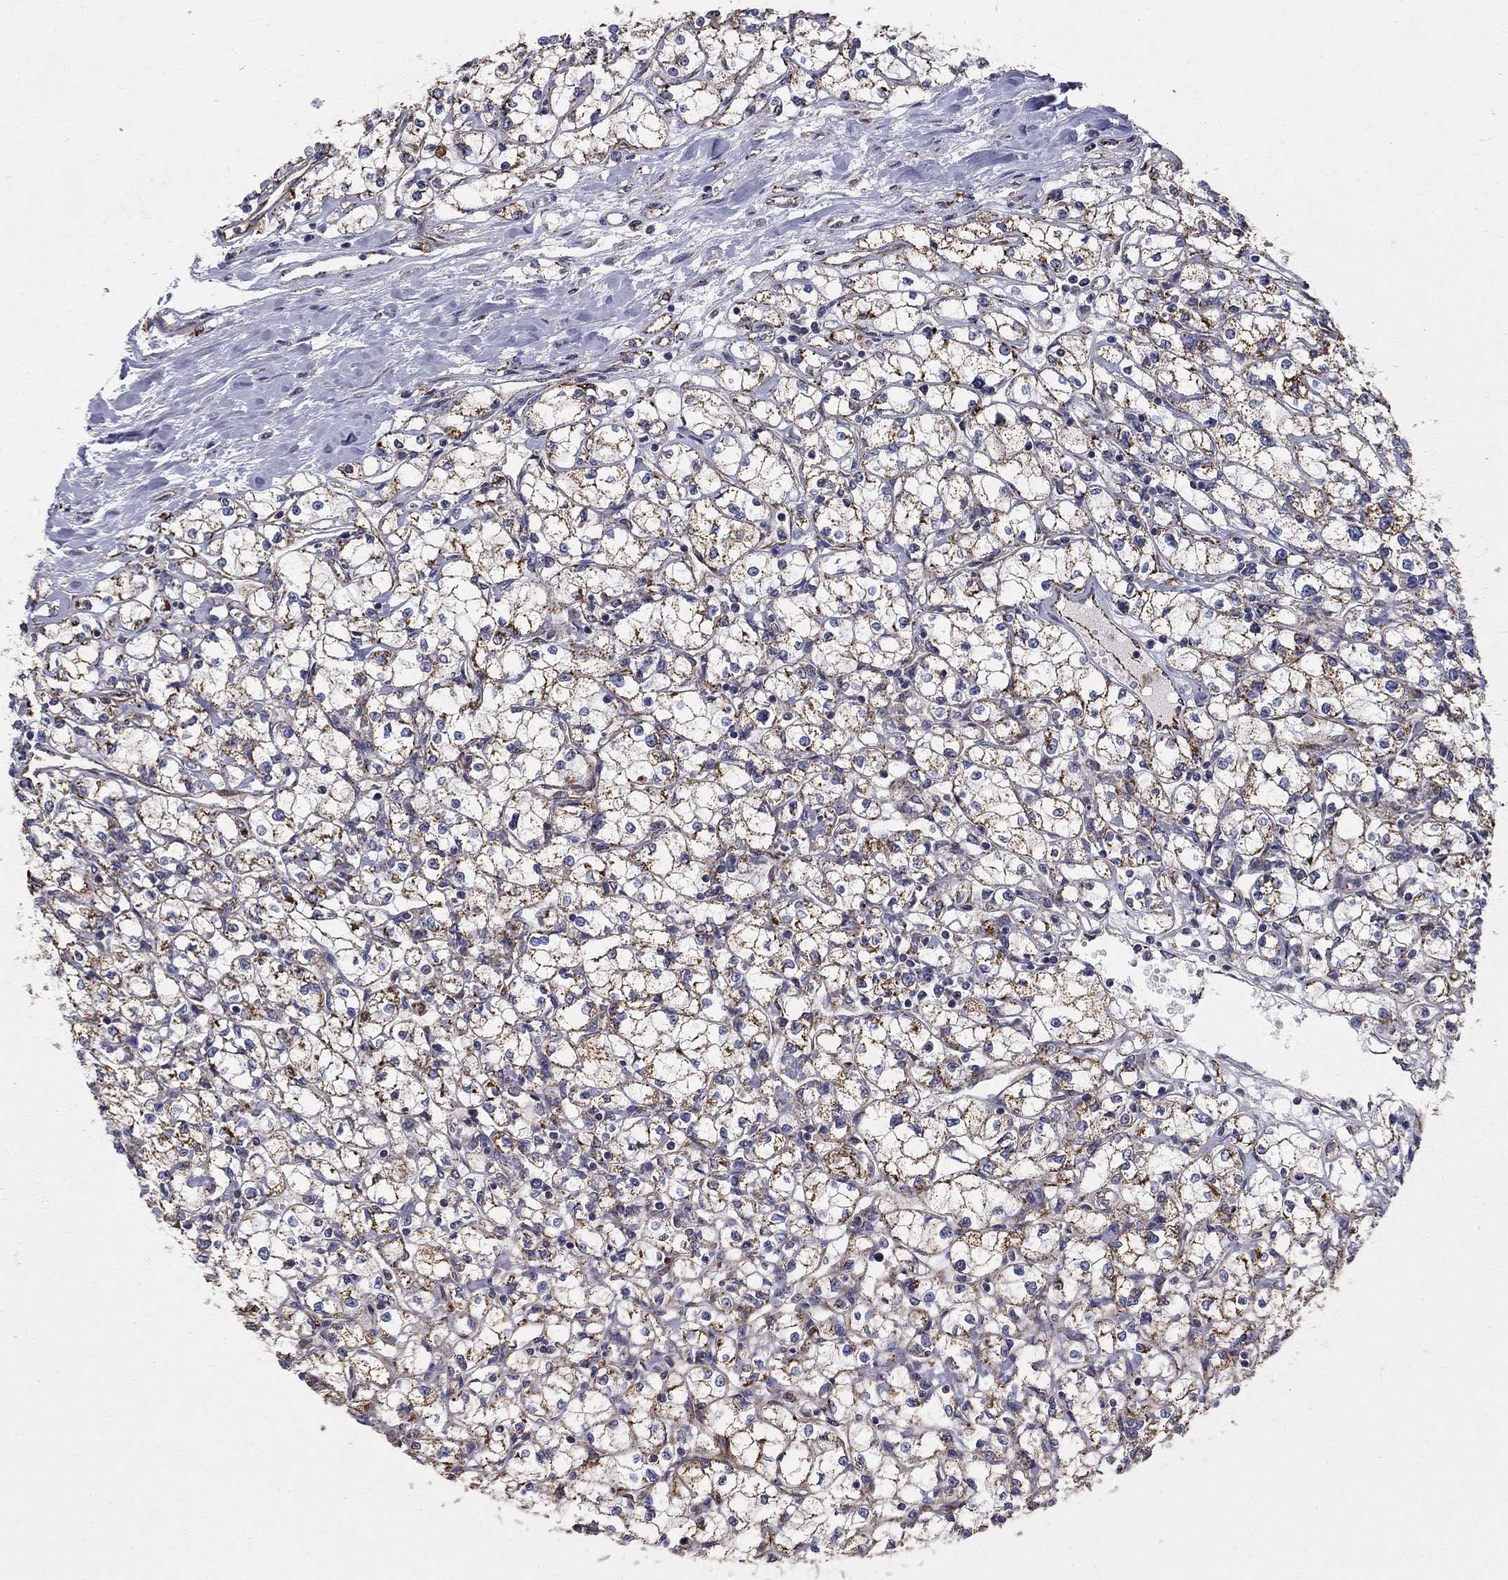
{"staining": {"intensity": "moderate", "quantity": ">75%", "location": "cytoplasmic/membranous"}, "tissue": "renal cancer", "cell_type": "Tumor cells", "image_type": "cancer", "snomed": [{"axis": "morphology", "description": "Adenocarcinoma, NOS"}, {"axis": "topography", "description": "Kidney"}], "caption": "Immunohistochemical staining of human adenocarcinoma (renal) displays moderate cytoplasmic/membranous protein staining in about >75% of tumor cells.", "gene": "GCSH", "patient": {"sex": "male", "age": 67}}